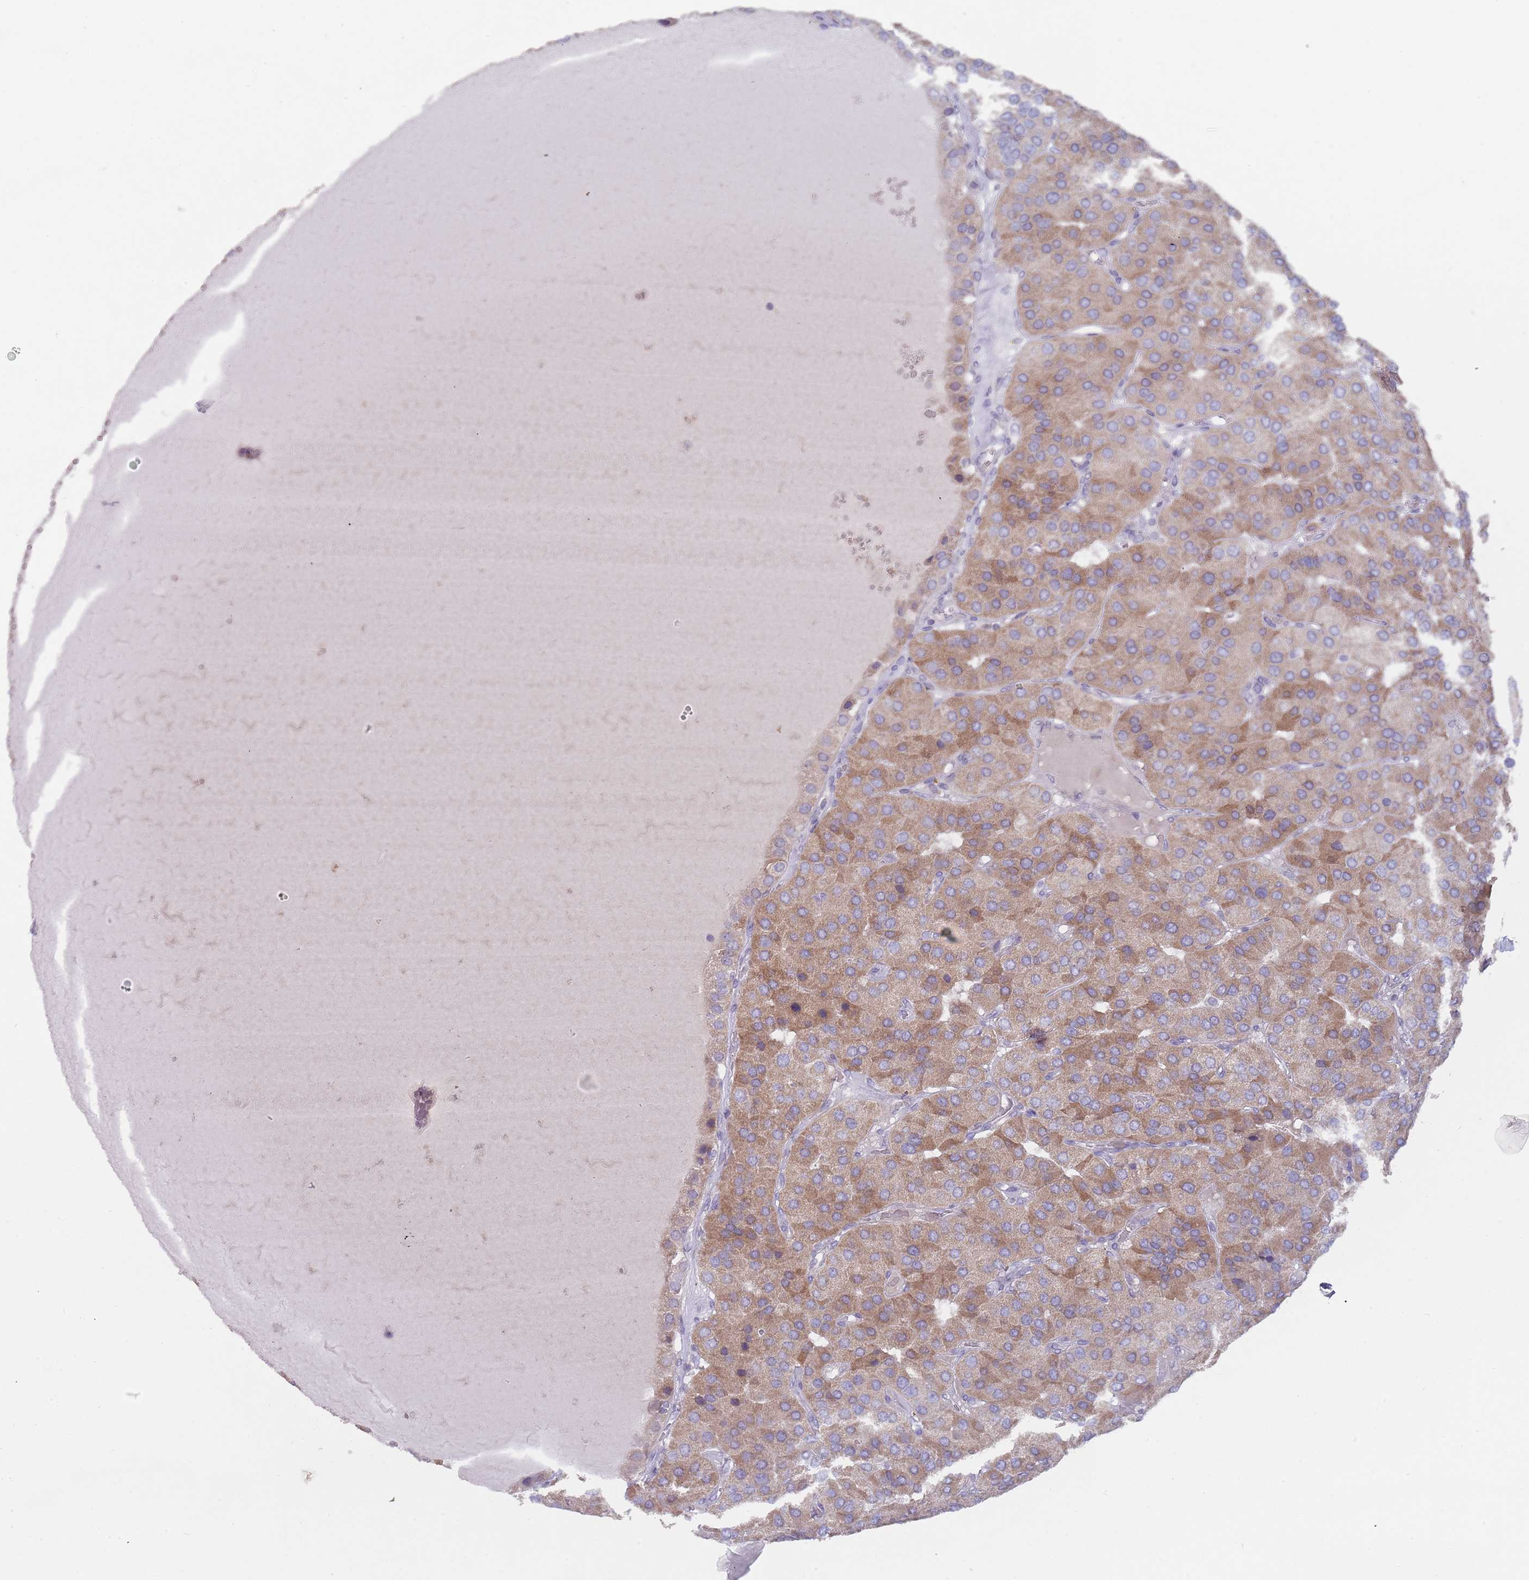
{"staining": {"intensity": "moderate", "quantity": "25%-75%", "location": "cytoplasmic/membranous"}, "tissue": "parathyroid gland", "cell_type": "Glandular cells", "image_type": "normal", "snomed": [{"axis": "morphology", "description": "Normal tissue, NOS"}, {"axis": "morphology", "description": "Adenoma, NOS"}, {"axis": "topography", "description": "Parathyroid gland"}], "caption": "This micrograph reveals benign parathyroid gland stained with IHC to label a protein in brown. The cytoplasmic/membranous of glandular cells show moderate positivity for the protein. Nuclei are counter-stained blue.", "gene": "PRAC1", "patient": {"sex": "female", "age": 86}}